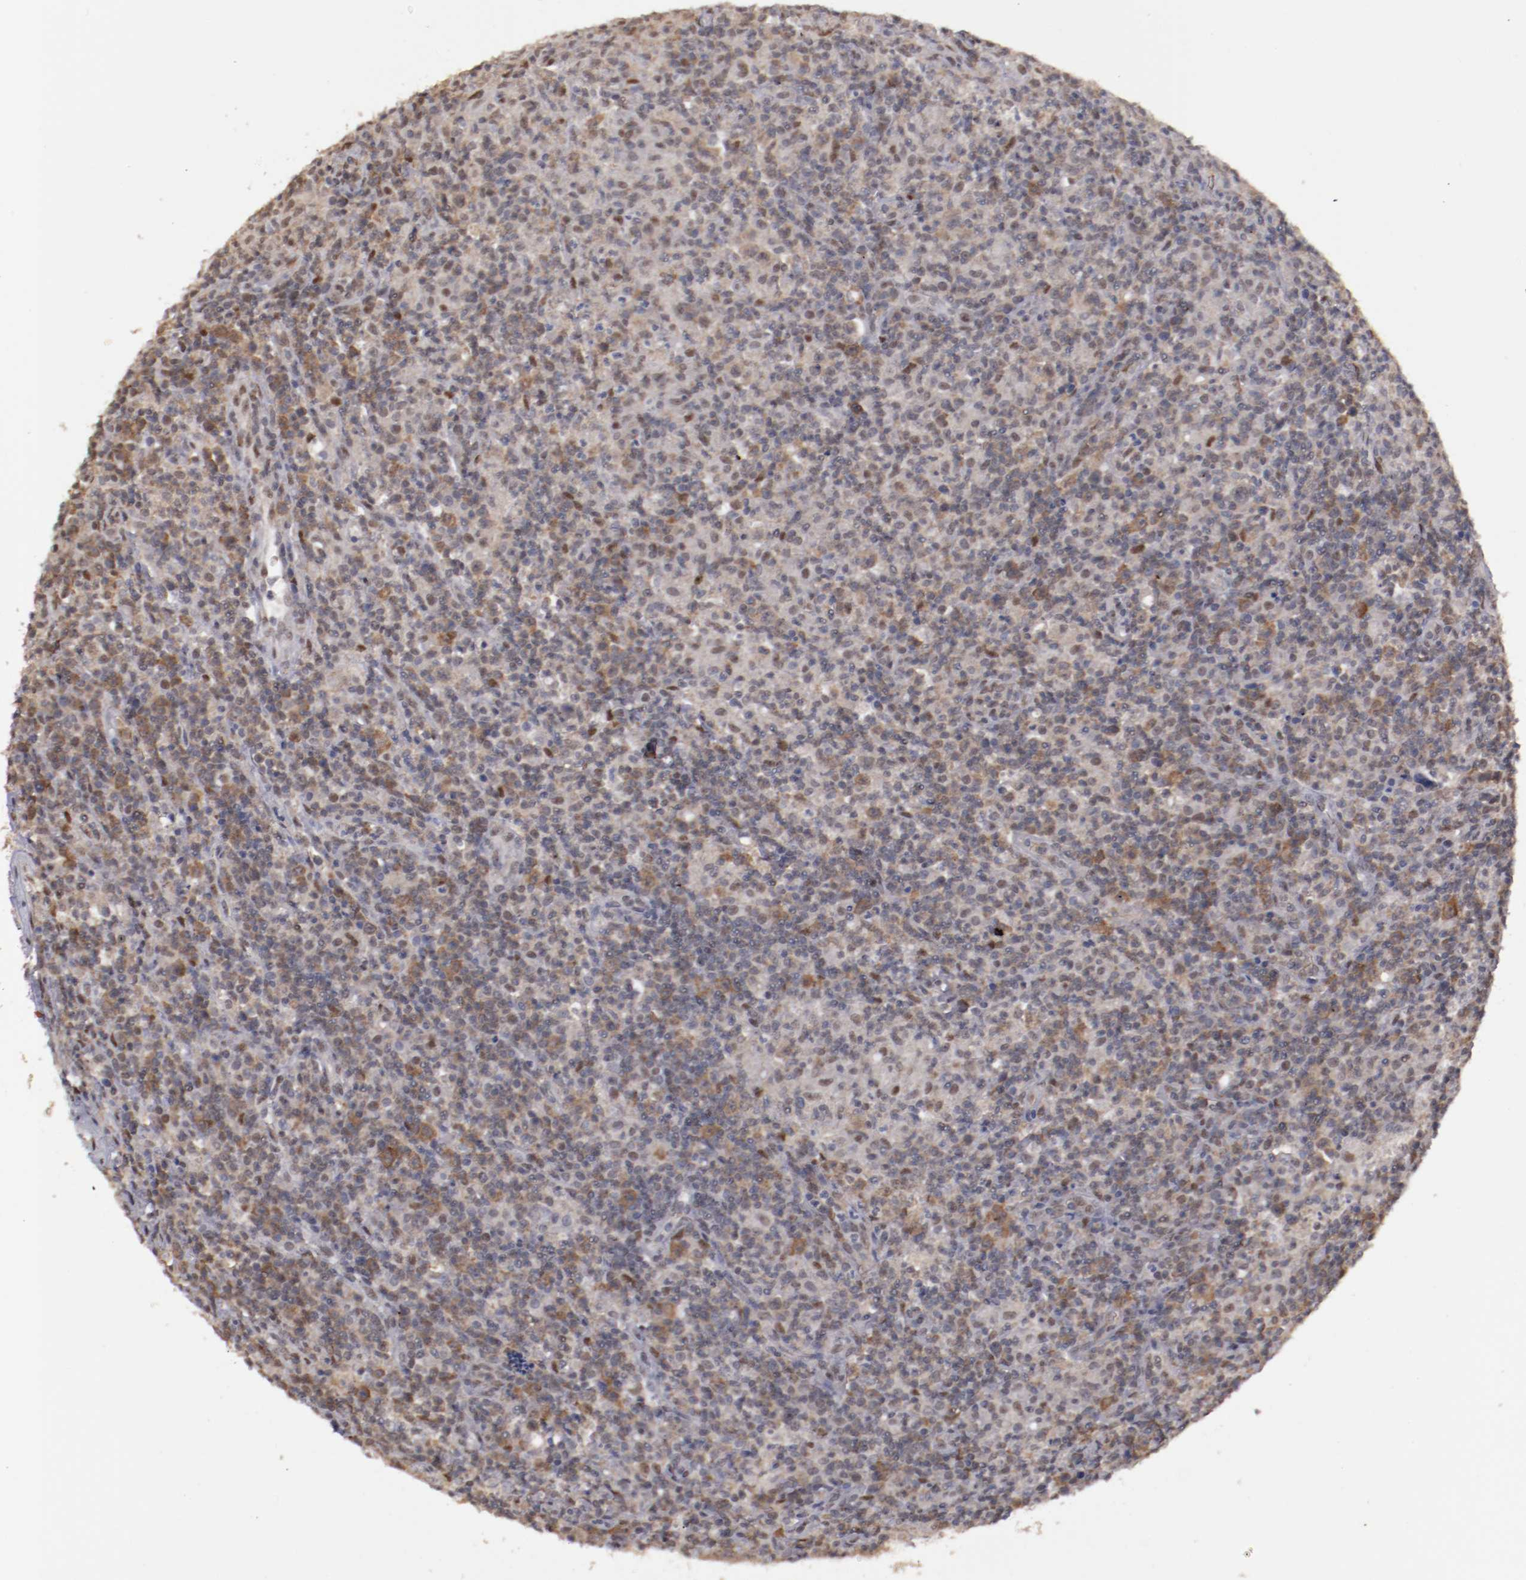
{"staining": {"intensity": "weak", "quantity": "25%-75%", "location": "cytoplasmic/membranous,nuclear"}, "tissue": "lymphoma", "cell_type": "Tumor cells", "image_type": "cancer", "snomed": [{"axis": "morphology", "description": "Hodgkin's disease, NOS"}, {"axis": "topography", "description": "Lymph node"}], "caption": "Lymphoma stained for a protein (brown) demonstrates weak cytoplasmic/membranous and nuclear positive expression in approximately 25%-75% of tumor cells.", "gene": "ARNT", "patient": {"sex": "male", "age": 65}}